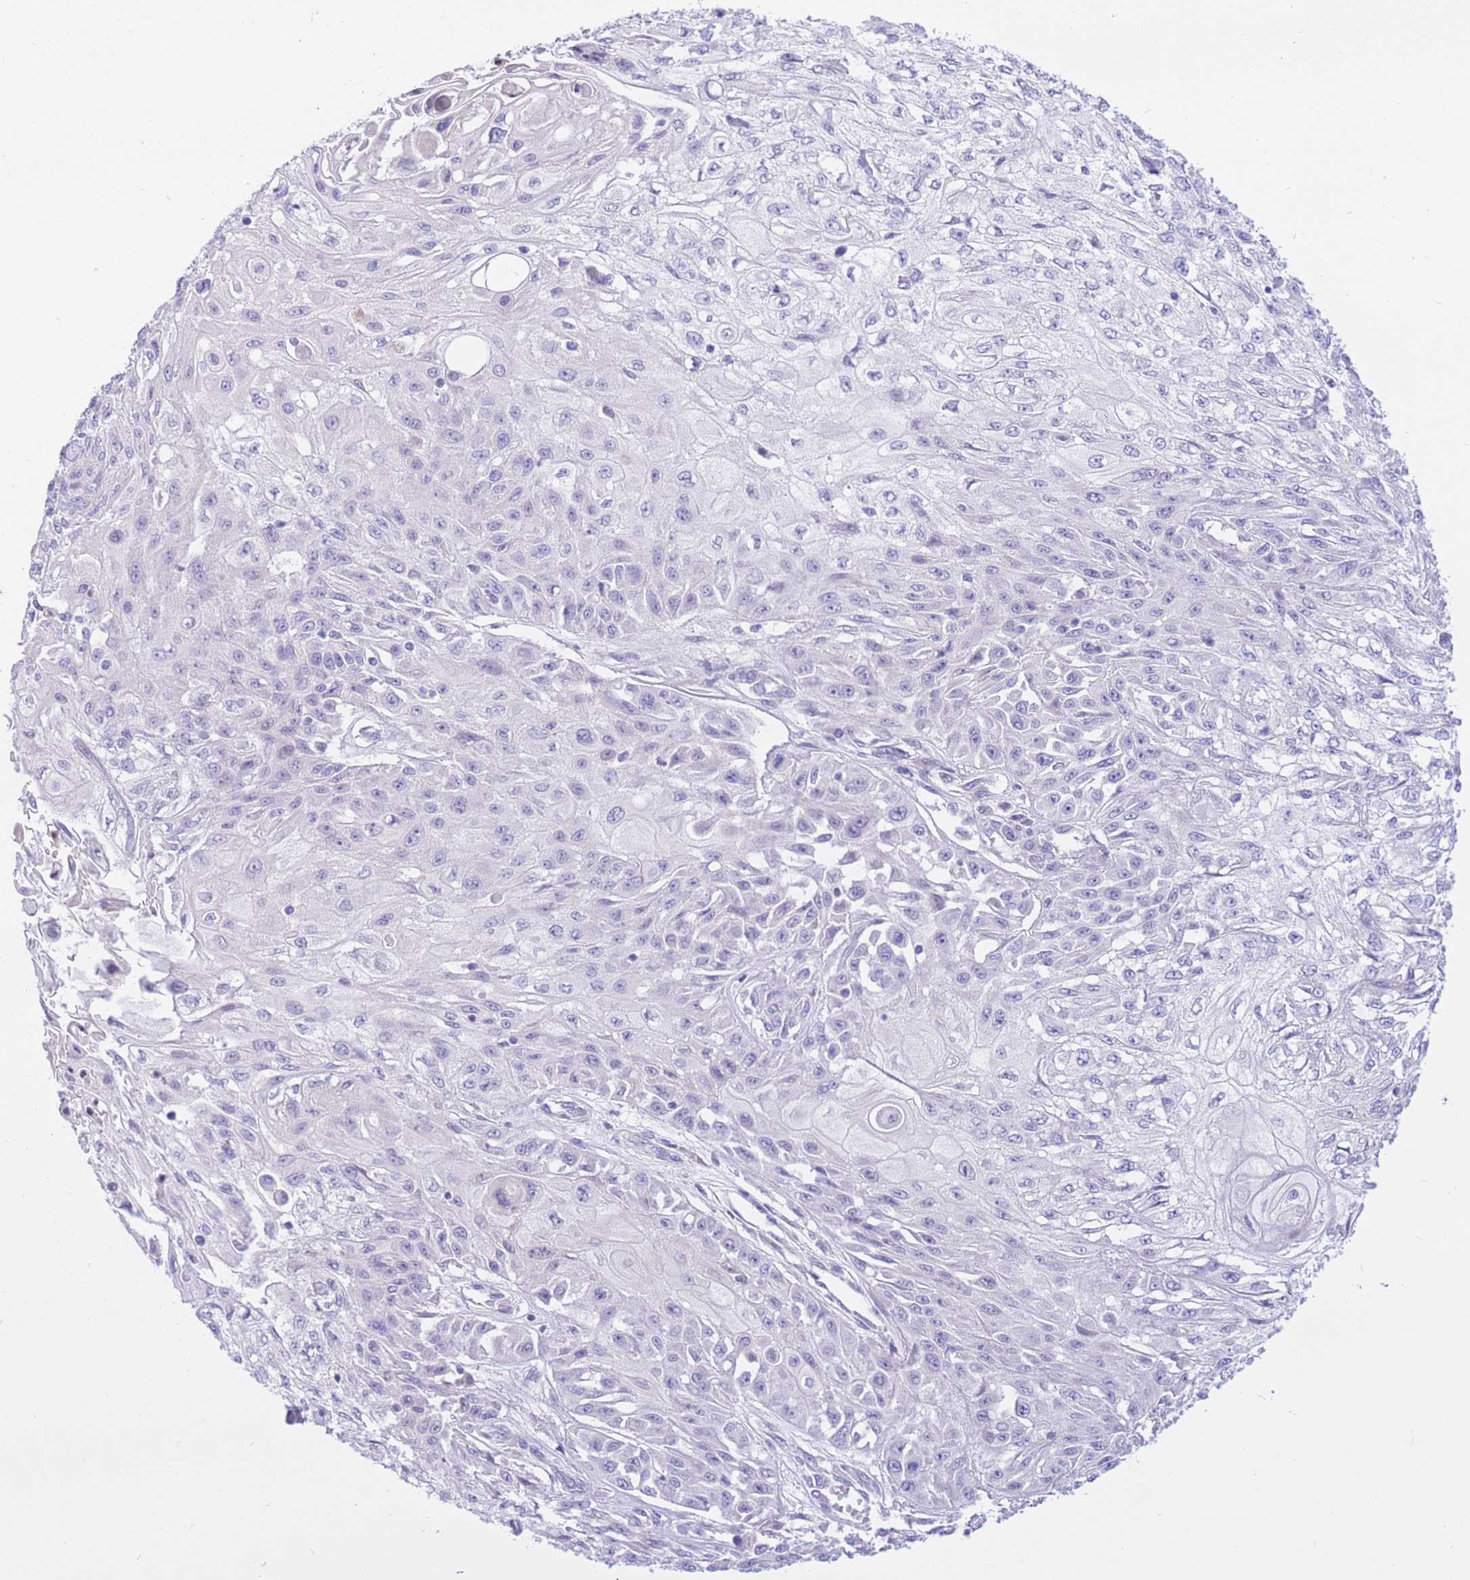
{"staining": {"intensity": "negative", "quantity": "none", "location": "none"}, "tissue": "skin cancer", "cell_type": "Tumor cells", "image_type": "cancer", "snomed": [{"axis": "morphology", "description": "Squamous cell carcinoma, NOS"}, {"axis": "morphology", "description": "Squamous cell carcinoma, metastatic, NOS"}, {"axis": "topography", "description": "Skin"}, {"axis": "topography", "description": "Lymph node"}], "caption": "Tumor cells are negative for brown protein staining in skin cancer (metastatic squamous cell carcinoma).", "gene": "RPL39L", "patient": {"sex": "male", "age": 75}}